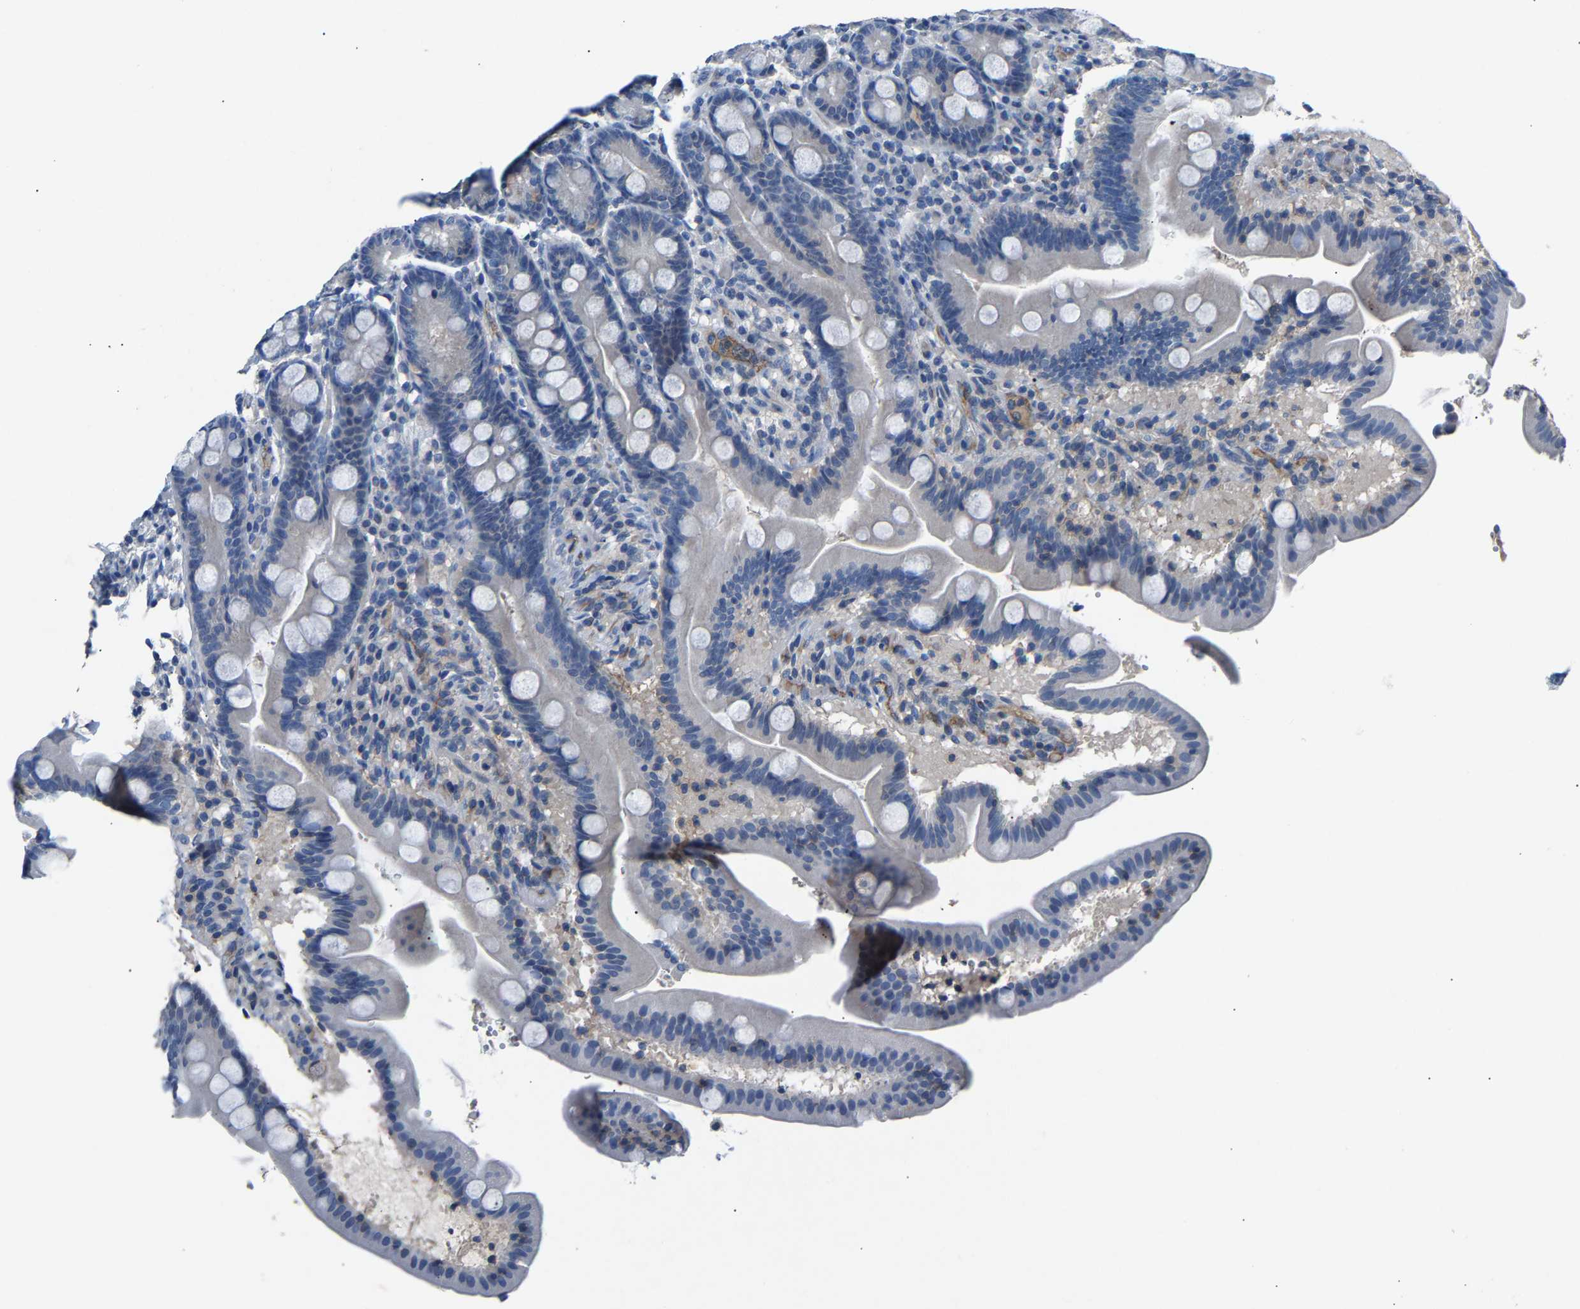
{"staining": {"intensity": "negative", "quantity": "none", "location": "none"}, "tissue": "duodenum", "cell_type": "Glandular cells", "image_type": "normal", "snomed": [{"axis": "morphology", "description": "Normal tissue, NOS"}, {"axis": "topography", "description": "Duodenum"}], "caption": "Immunohistochemistry (IHC) of normal human duodenum reveals no expression in glandular cells.", "gene": "DNAAF5", "patient": {"sex": "male", "age": 54}}